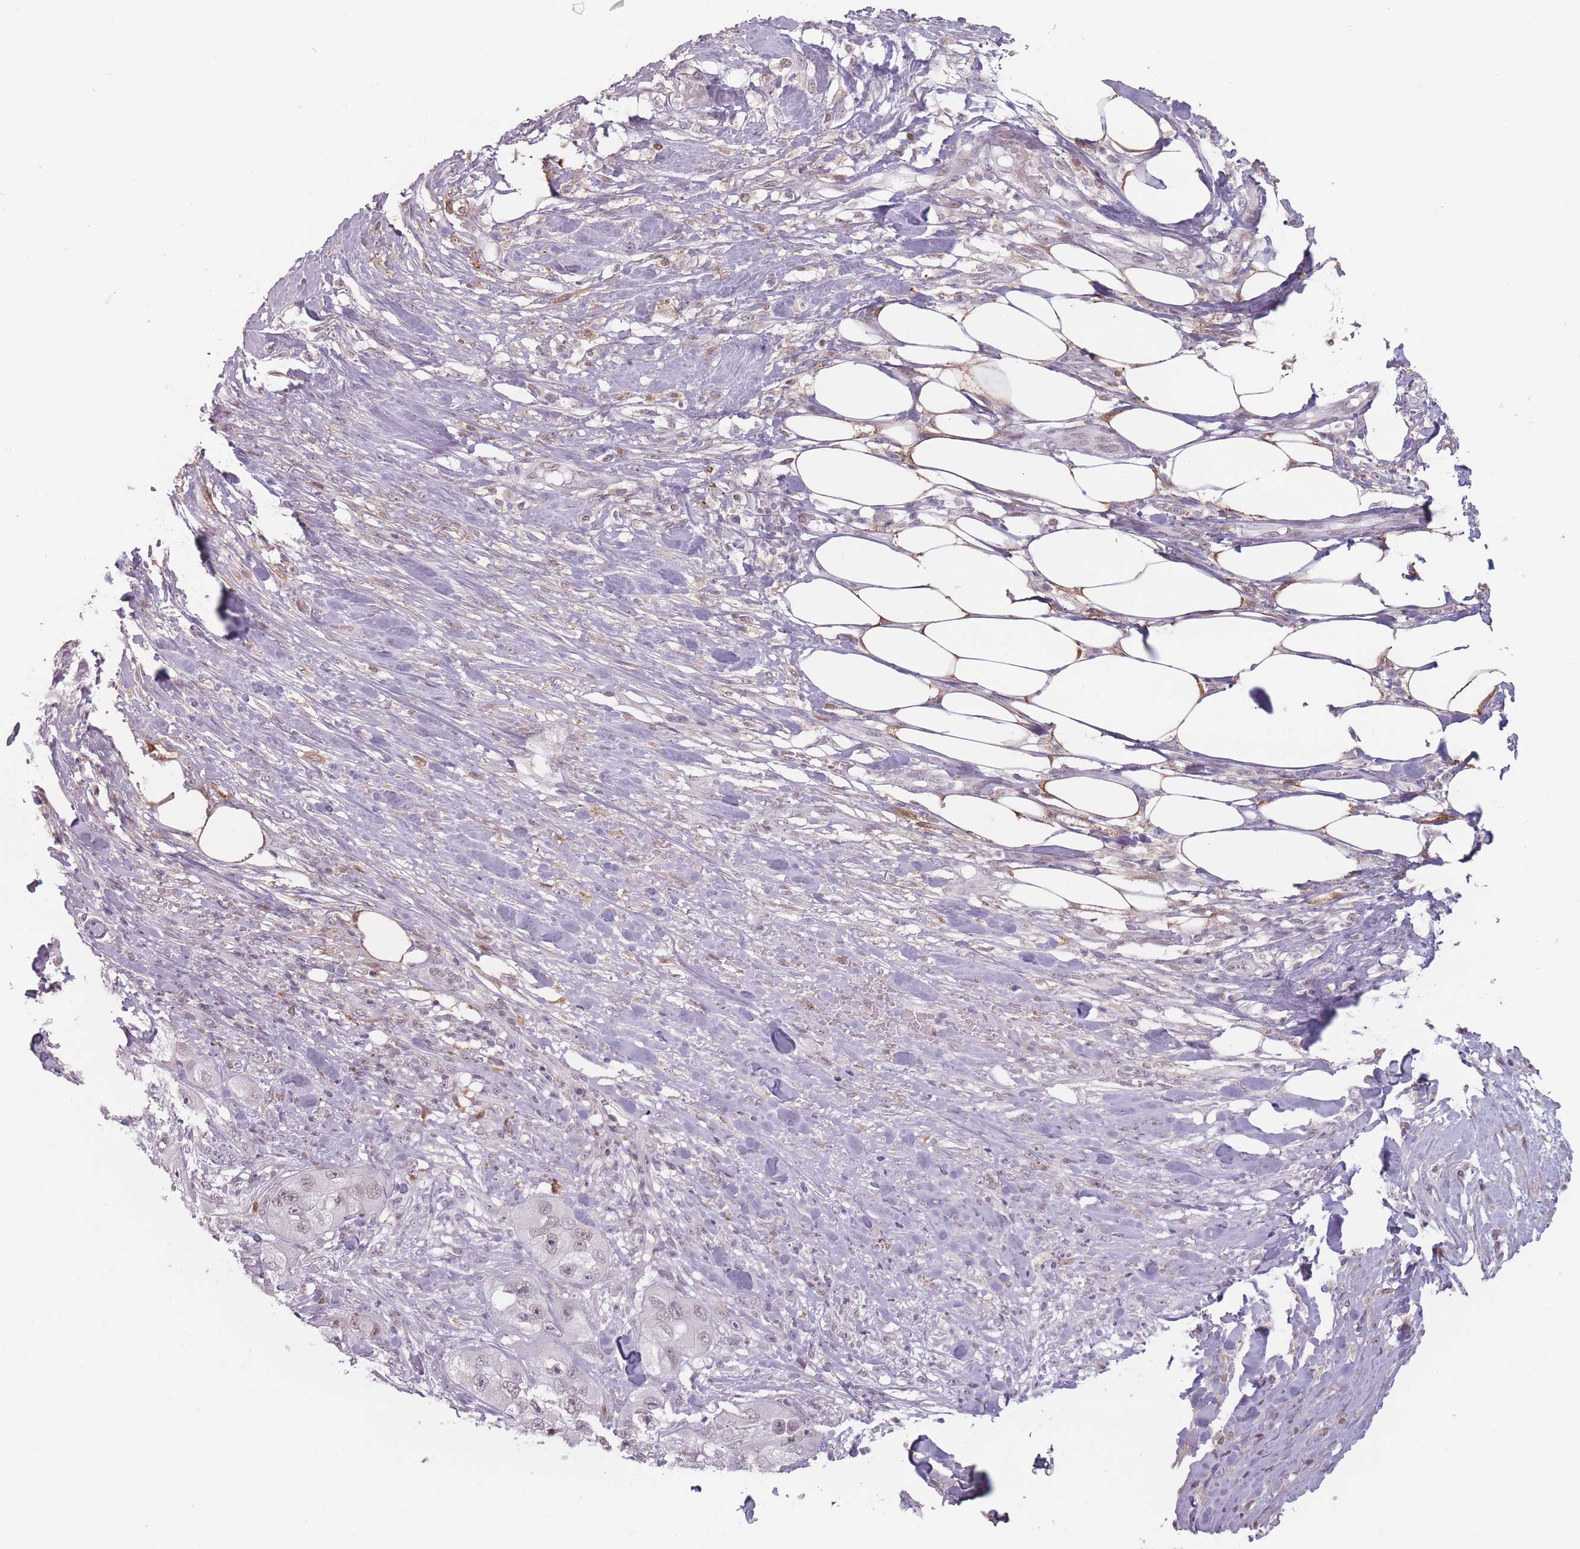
{"staining": {"intensity": "weak", "quantity": "25%-75%", "location": "nuclear"}, "tissue": "skin cancer", "cell_type": "Tumor cells", "image_type": "cancer", "snomed": [{"axis": "morphology", "description": "Squamous cell carcinoma, NOS"}, {"axis": "topography", "description": "Skin"}, {"axis": "topography", "description": "Subcutis"}], "caption": "The photomicrograph demonstrates a brown stain indicating the presence of a protein in the nuclear of tumor cells in skin cancer (squamous cell carcinoma).", "gene": "OR10C1", "patient": {"sex": "male", "age": 73}}